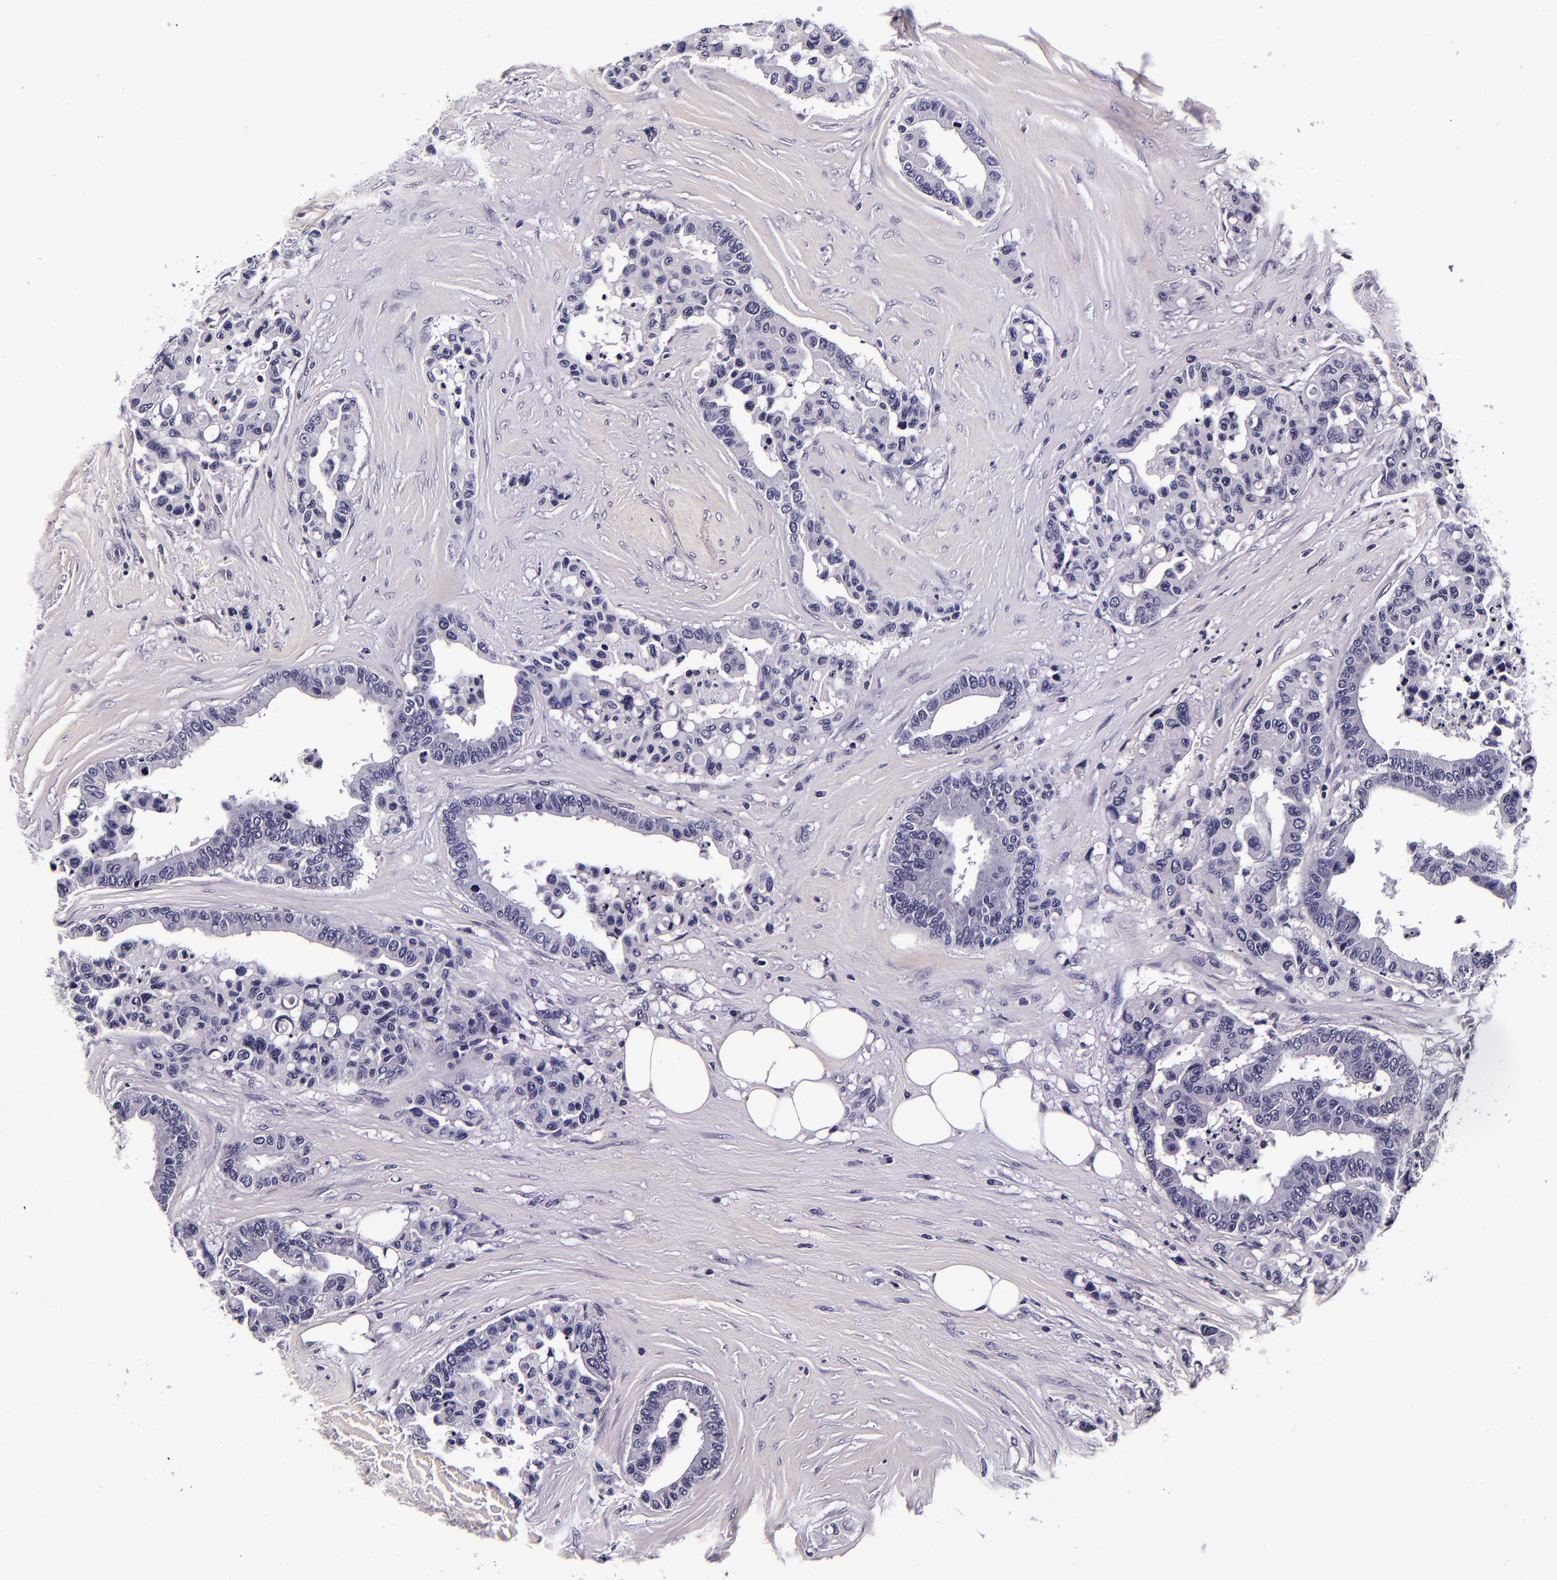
{"staining": {"intensity": "negative", "quantity": "none", "location": "none"}, "tissue": "colorectal cancer", "cell_type": "Tumor cells", "image_type": "cancer", "snomed": [{"axis": "morphology", "description": "Adenocarcinoma, NOS"}, {"axis": "topography", "description": "Colon"}], "caption": "An immunohistochemistry (IHC) micrograph of colorectal adenocarcinoma is shown. There is no staining in tumor cells of colorectal adenocarcinoma.", "gene": "FBN1", "patient": {"sex": "male", "age": 82}}